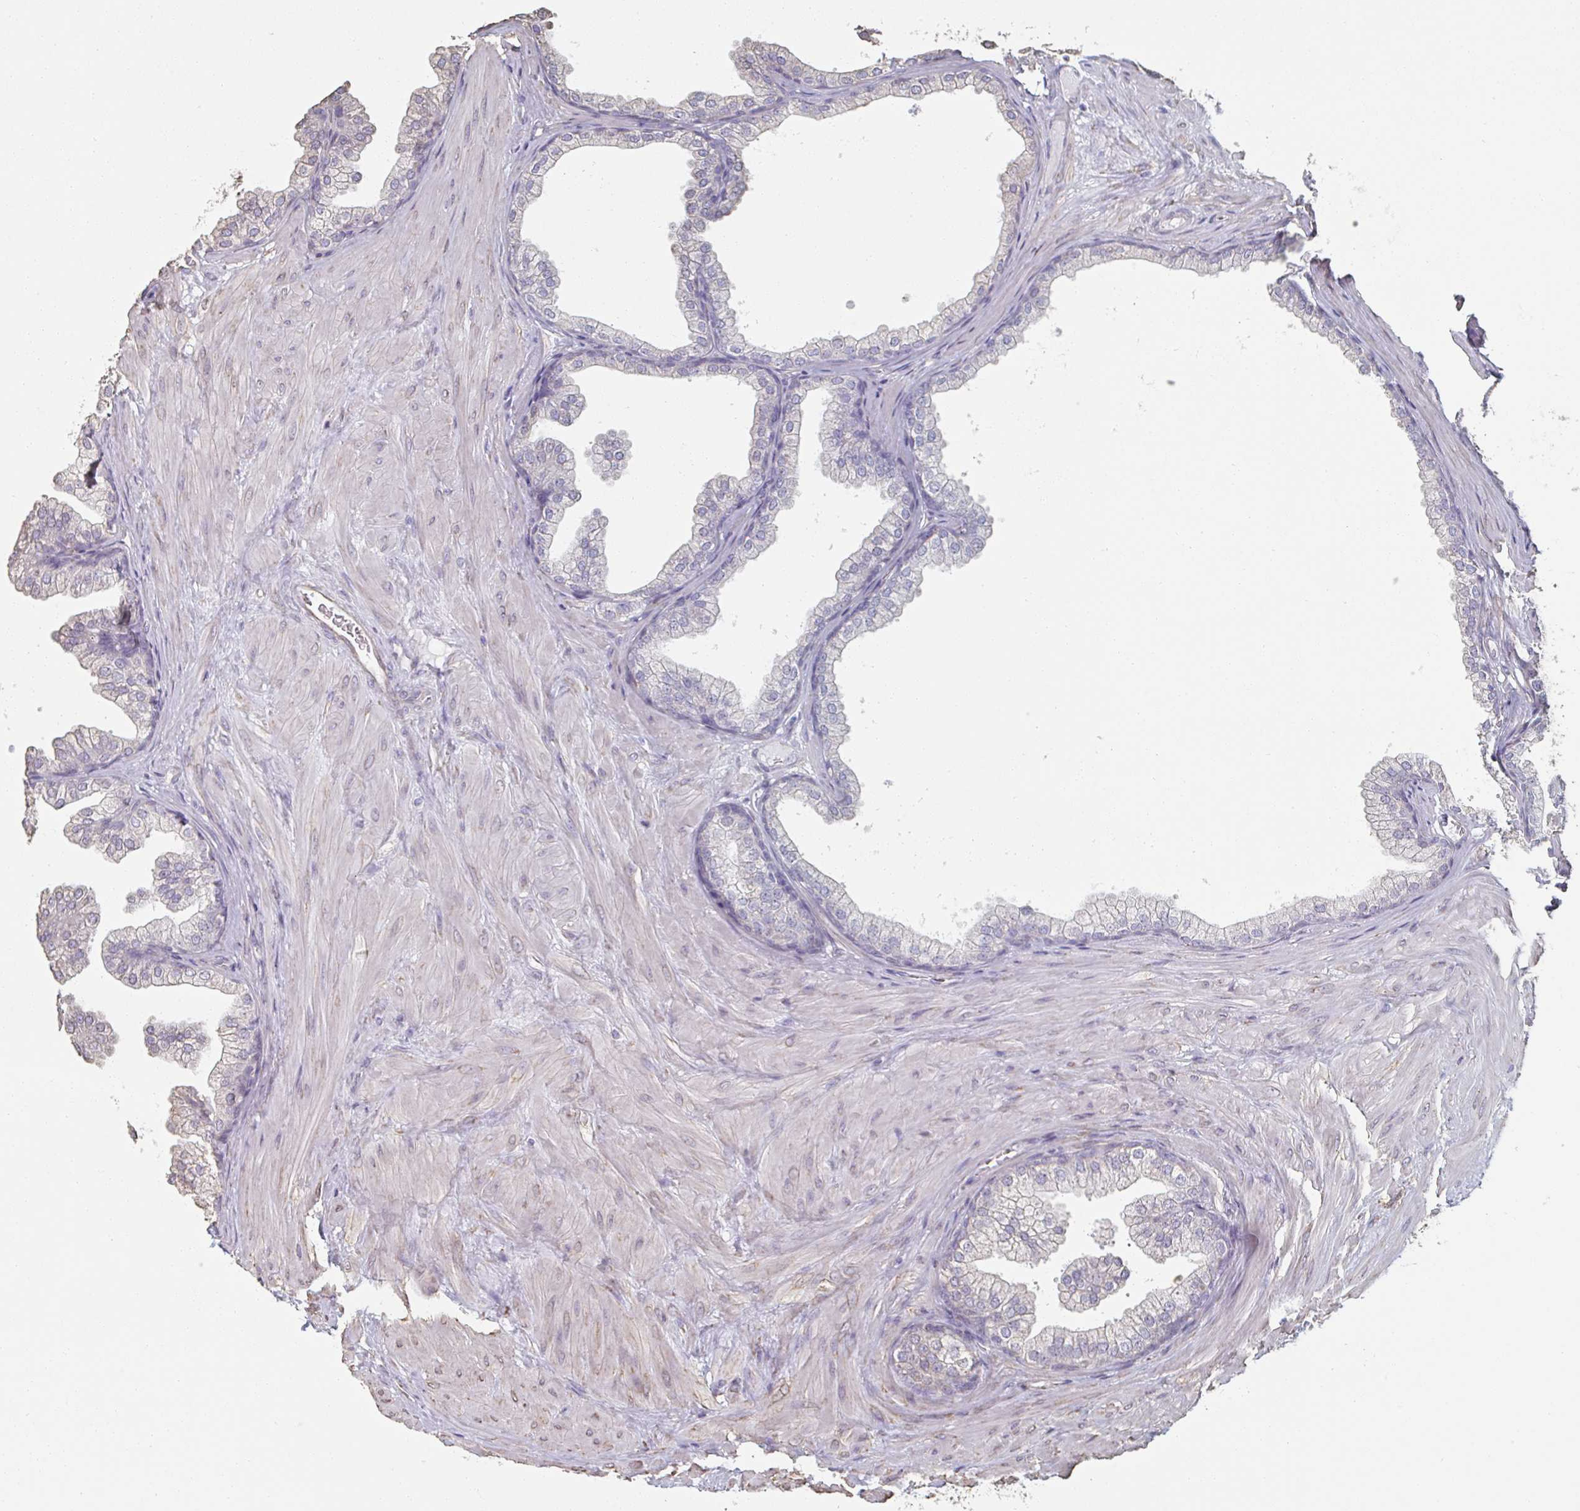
{"staining": {"intensity": "negative", "quantity": "none", "location": "none"}, "tissue": "prostate", "cell_type": "Glandular cells", "image_type": "normal", "snomed": [{"axis": "morphology", "description": "Normal tissue, NOS"}, {"axis": "topography", "description": "Prostate"}], "caption": "Photomicrograph shows no significant protein positivity in glandular cells of normal prostate. The staining was performed using DAB to visualize the protein expression in brown, while the nuclei were stained in blue with hematoxylin (Magnification: 20x).", "gene": "RAB5IF", "patient": {"sex": "male", "age": 37}}